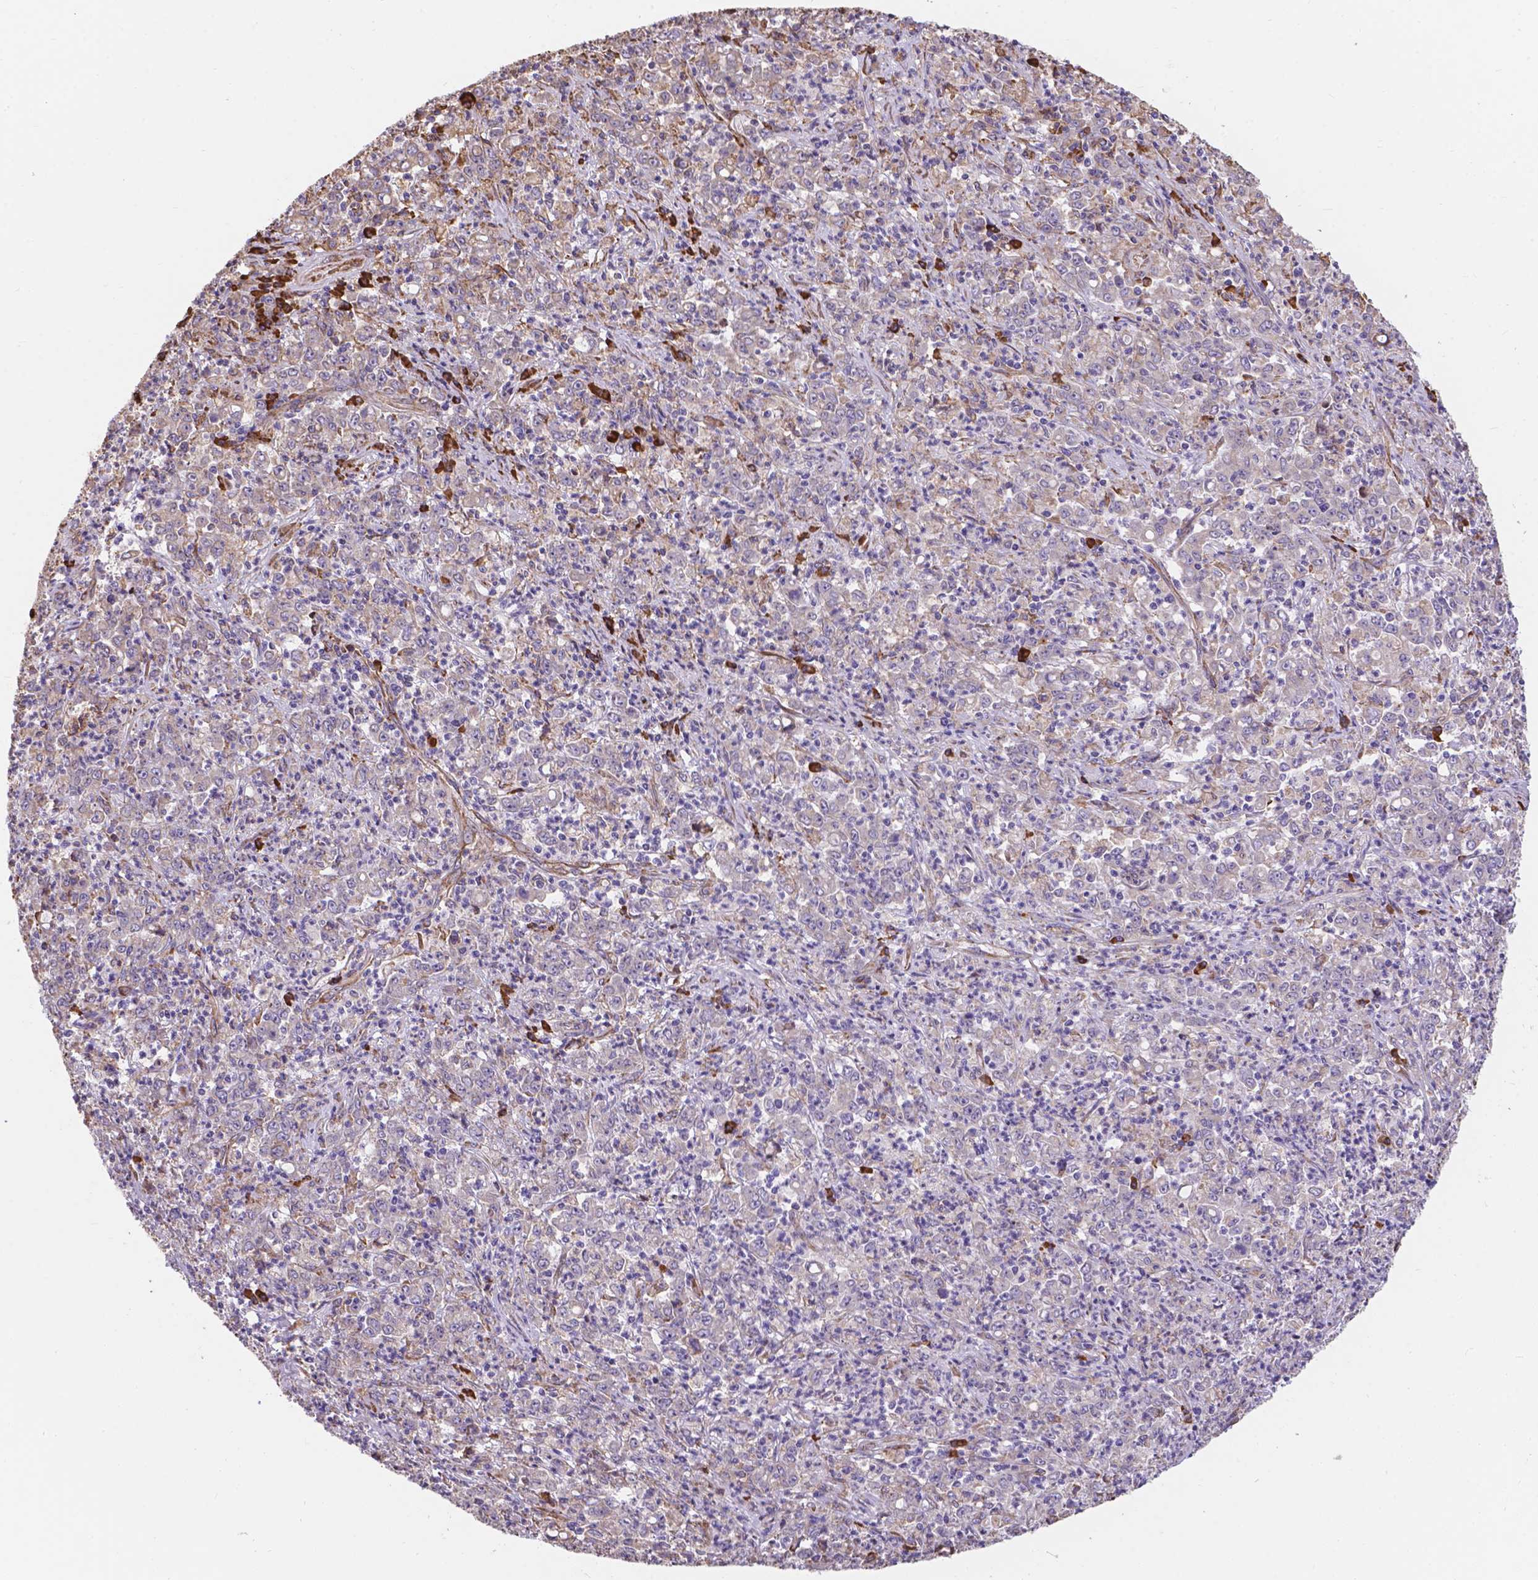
{"staining": {"intensity": "negative", "quantity": "none", "location": "none"}, "tissue": "stomach cancer", "cell_type": "Tumor cells", "image_type": "cancer", "snomed": [{"axis": "morphology", "description": "Adenocarcinoma, NOS"}, {"axis": "topography", "description": "Stomach, lower"}], "caption": "DAB immunohistochemical staining of human adenocarcinoma (stomach) reveals no significant positivity in tumor cells.", "gene": "IPO11", "patient": {"sex": "female", "age": 71}}